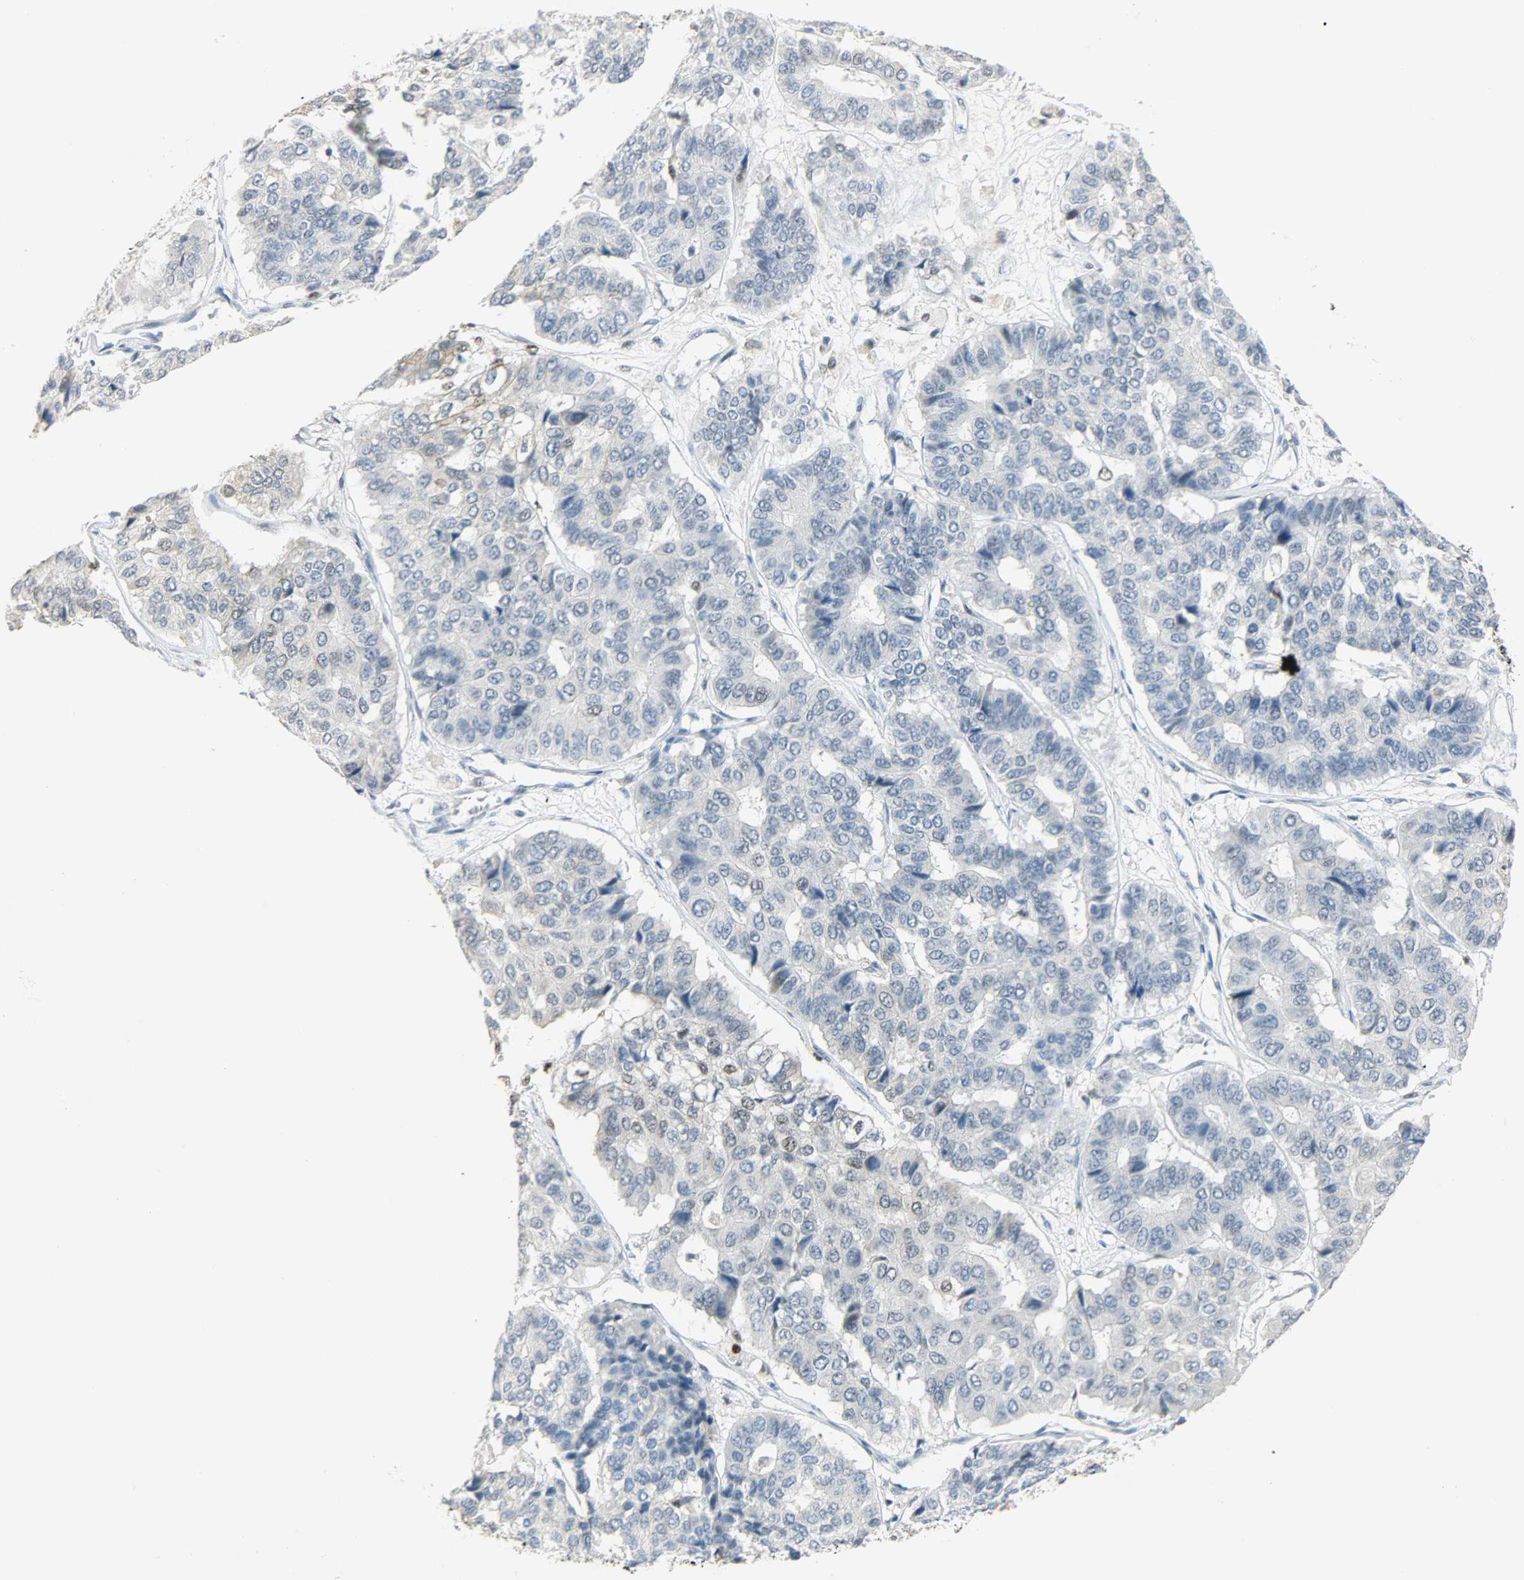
{"staining": {"intensity": "negative", "quantity": "none", "location": "none"}, "tissue": "pancreatic cancer", "cell_type": "Tumor cells", "image_type": "cancer", "snomed": [{"axis": "morphology", "description": "Adenocarcinoma, NOS"}, {"axis": "topography", "description": "Pancreas"}], "caption": "A high-resolution histopathology image shows IHC staining of pancreatic cancer (adenocarcinoma), which displays no significant staining in tumor cells. (Immunohistochemistry, brightfield microscopy, high magnification).", "gene": "PPARG", "patient": {"sex": "male", "age": 50}}